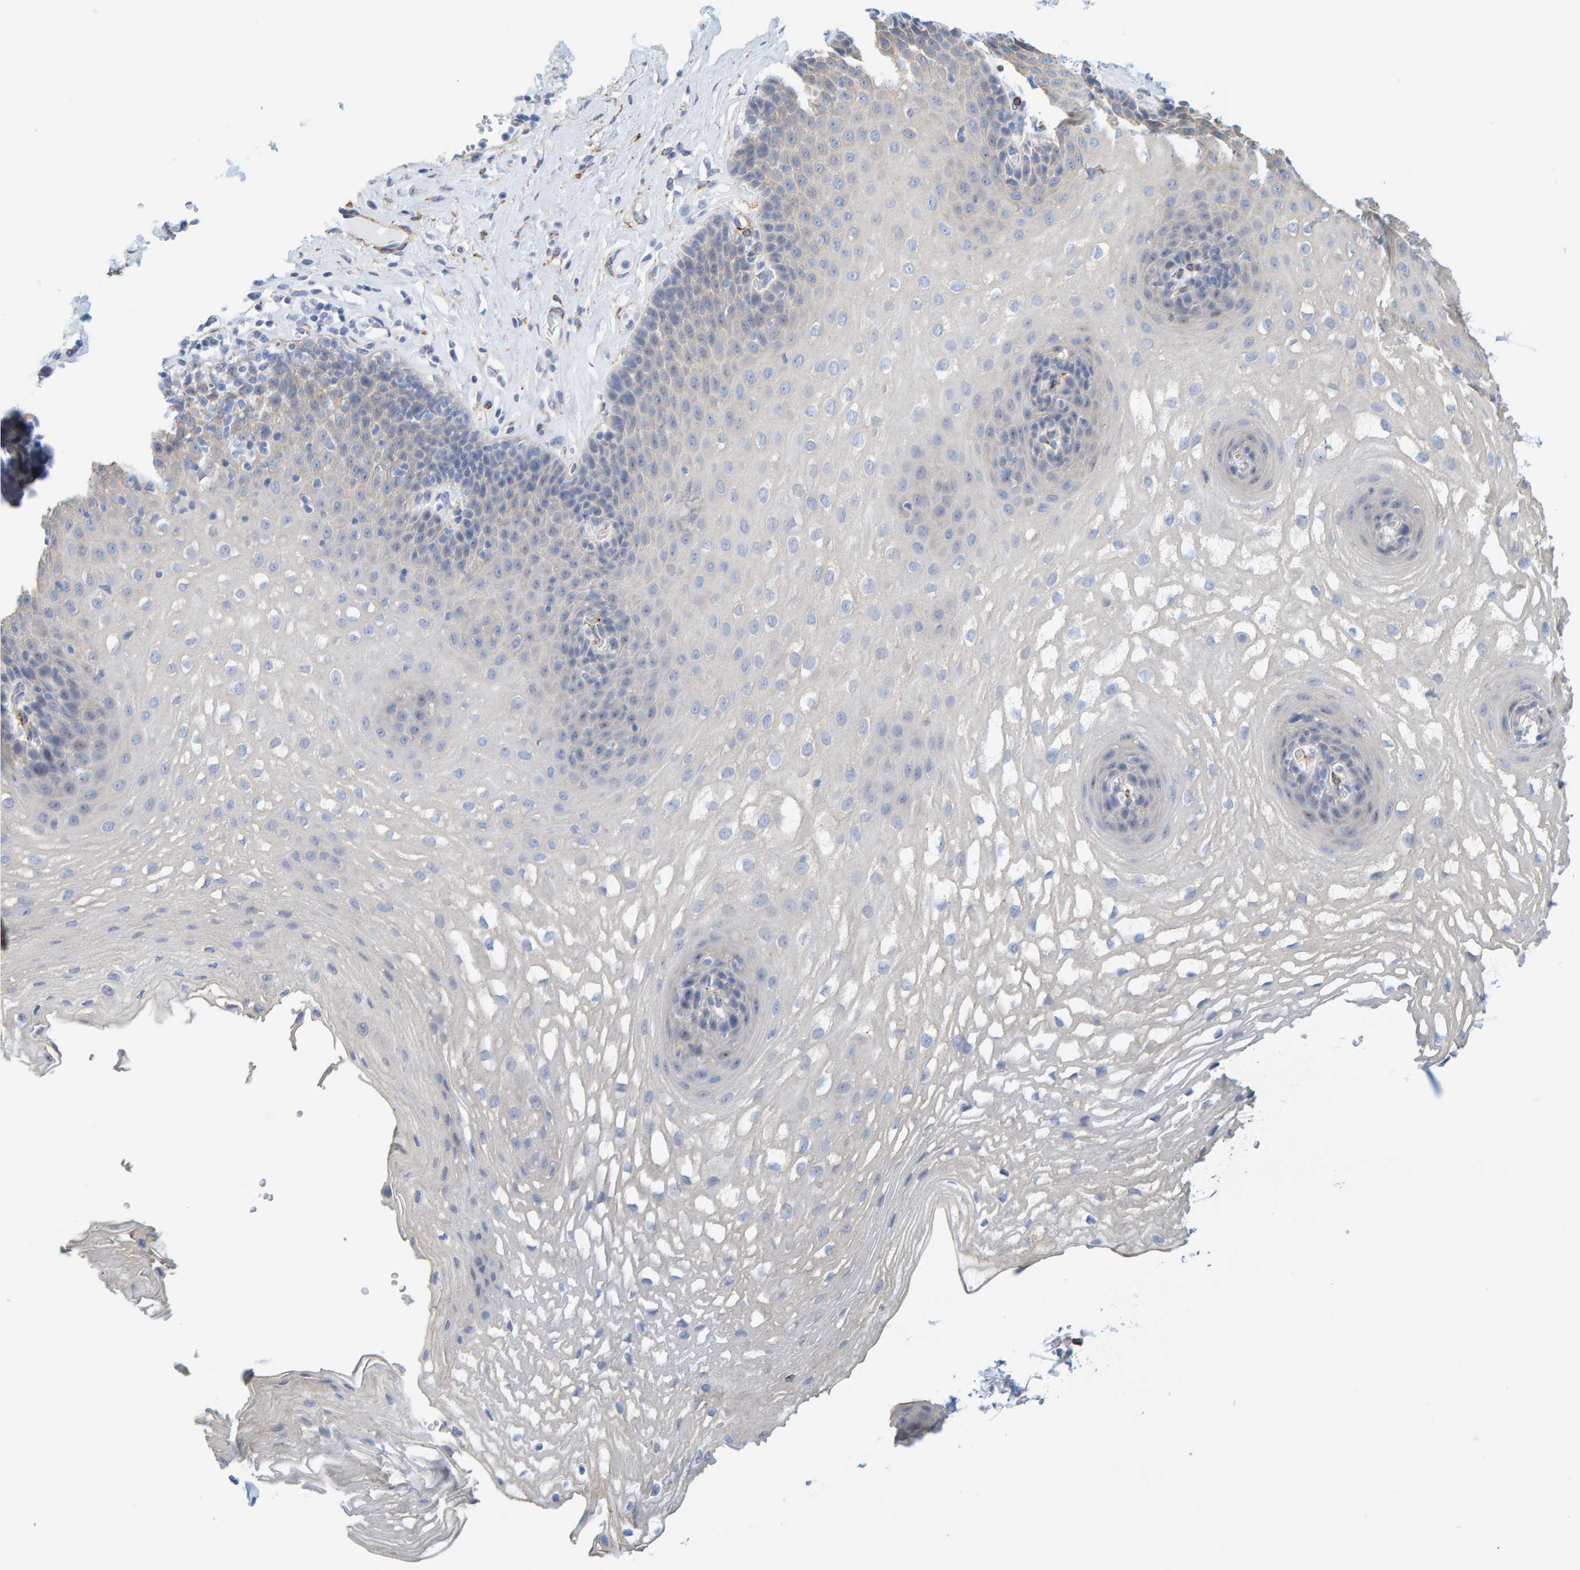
{"staining": {"intensity": "negative", "quantity": "none", "location": "none"}, "tissue": "esophagus", "cell_type": "Squamous epithelial cells", "image_type": "normal", "snomed": [{"axis": "morphology", "description": "Normal tissue, NOS"}, {"axis": "topography", "description": "Esophagus"}], "caption": "The immunohistochemistry histopathology image has no significant staining in squamous epithelial cells of esophagus. (Brightfield microscopy of DAB (3,3'-diaminobenzidine) immunohistochemistry at high magnification).", "gene": "MAP1B", "patient": {"sex": "female", "age": 66}}